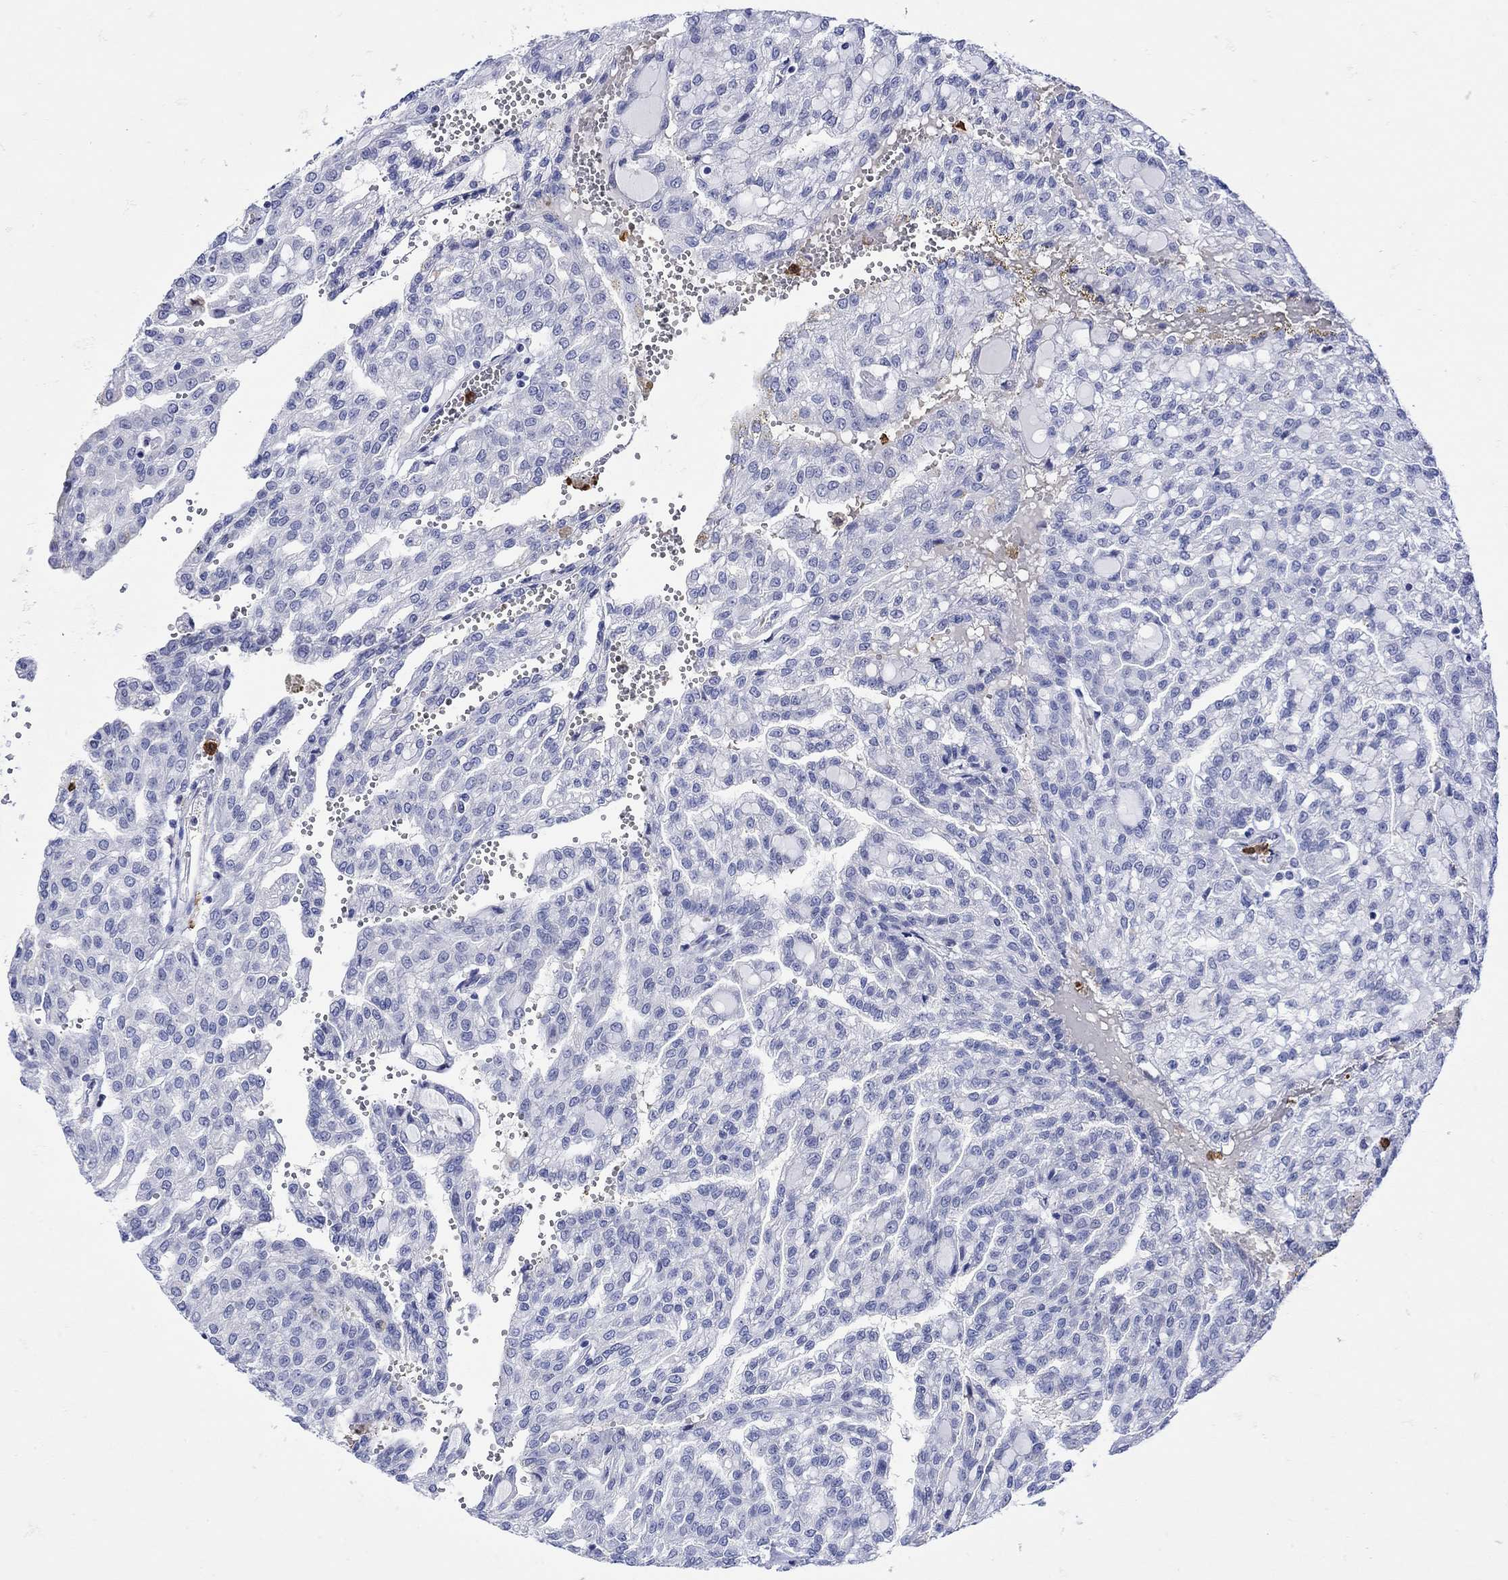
{"staining": {"intensity": "negative", "quantity": "none", "location": "none"}, "tissue": "renal cancer", "cell_type": "Tumor cells", "image_type": "cancer", "snomed": [{"axis": "morphology", "description": "Adenocarcinoma, NOS"}, {"axis": "topography", "description": "Kidney"}], "caption": "There is no significant positivity in tumor cells of renal adenocarcinoma.", "gene": "LINGO3", "patient": {"sex": "male", "age": 63}}